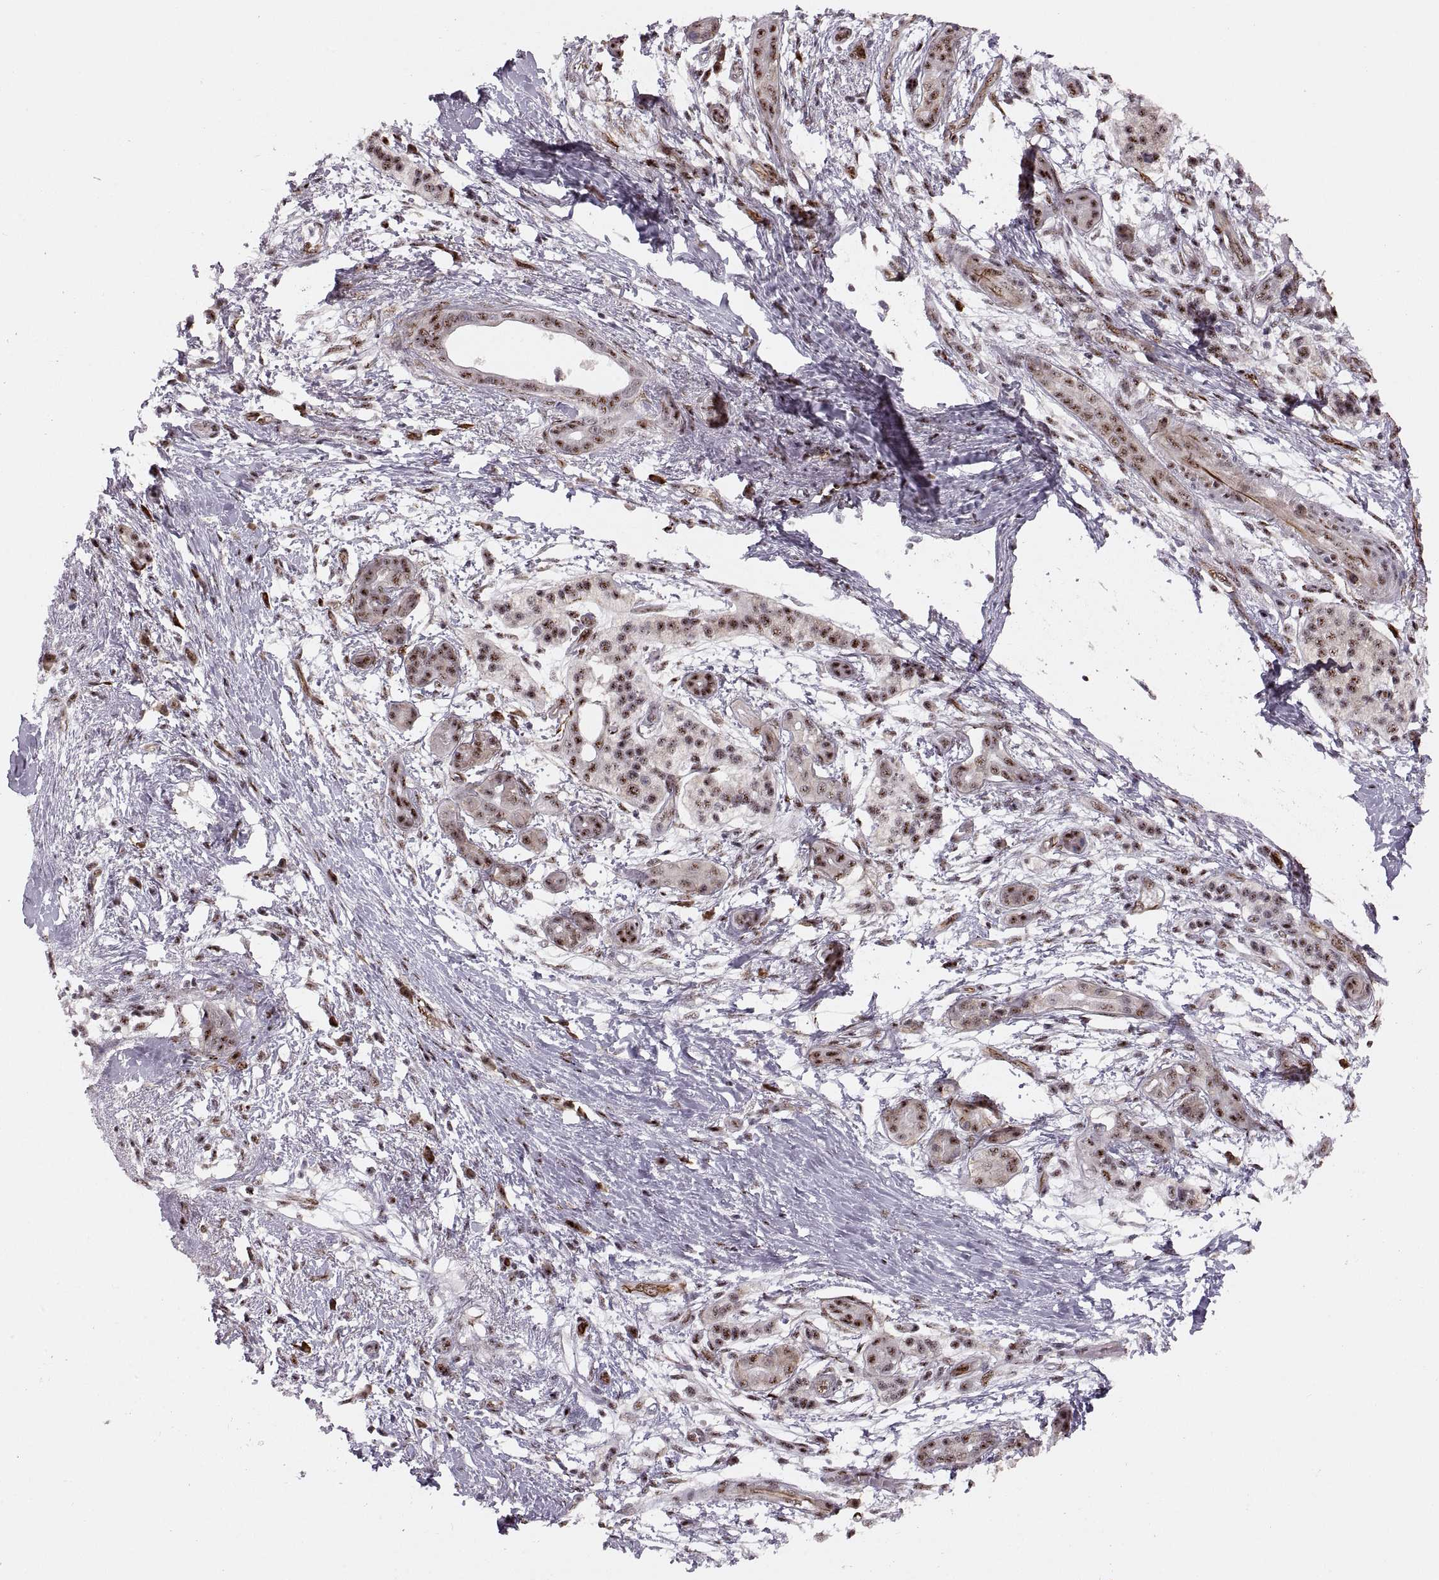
{"staining": {"intensity": "moderate", "quantity": "25%-75%", "location": "nuclear"}, "tissue": "pancreatic cancer", "cell_type": "Tumor cells", "image_type": "cancer", "snomed": [{"axis": "morphology", "description": "Adenocarcinoma, NOS"}, {"axis": "topography", "description": "Pancreas"}], "caption": "This histopathology image reveals immunohistochemistry staining of human pancreatic adenocarcinoma, with medium moderate nuclear positivity in about 25%-75% of tumor cells.", "gene": "ZCCHC17", "patient": {"sex": "female", "age": 72}}